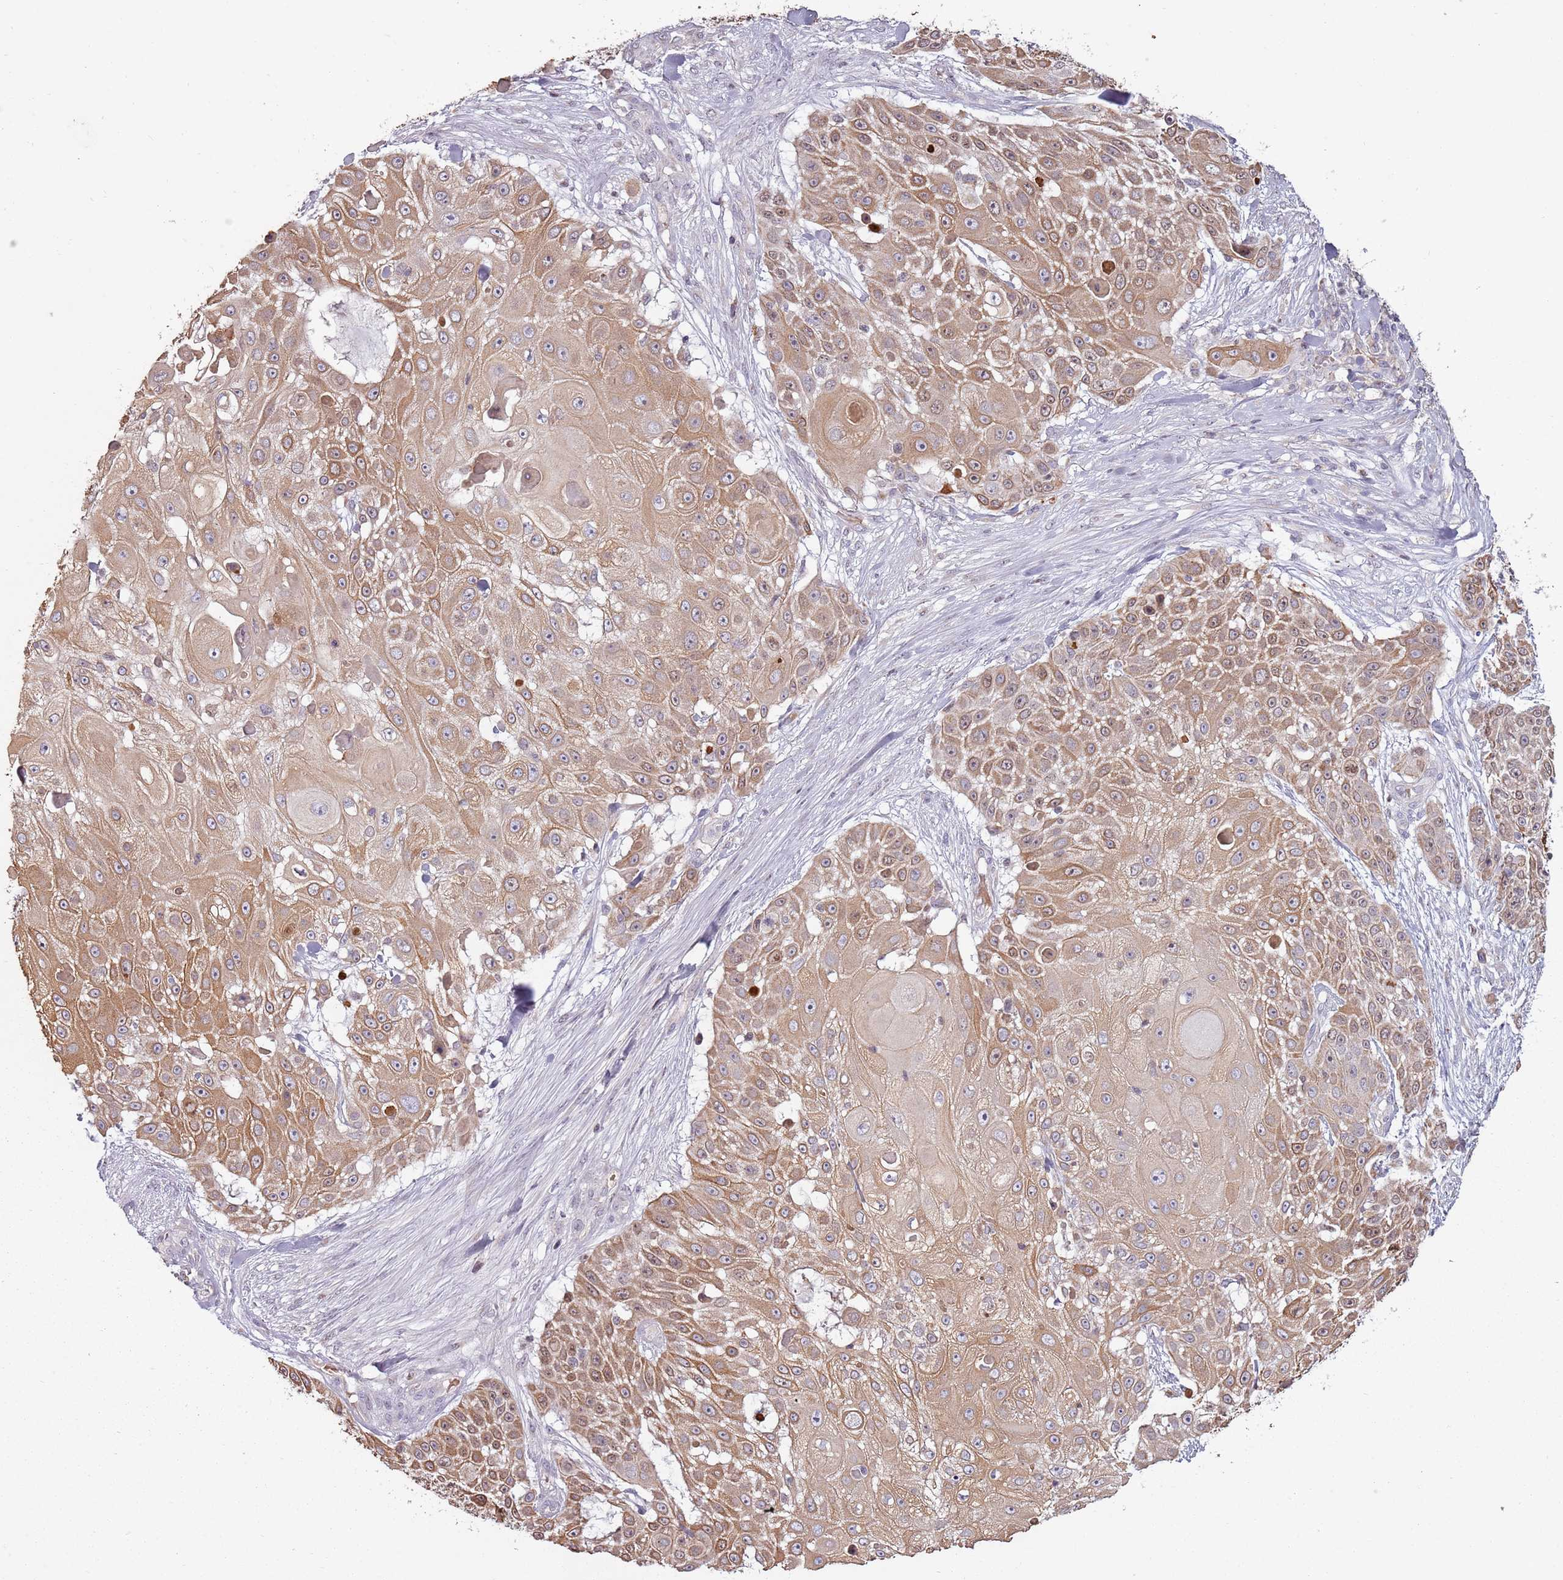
{"staining": {"intensity": "moderate", "quantity": ">75%", "location": "cytoplasmic/membranous"}, "tissue": "skin cancer", "cell_type": "Tumor cells", "image_type": "cancer", "snomed": [{"axis": "morphology", "description": "Squamous cell carcinoma, NOS"}, {"axis": "topography", "description": "Skin"}], "caption": "The immunohistochemical stain labels moderate cytoplasmic/membranous positivity in tumor cells of skin cancer tissue. The staining was performed using DAB to visualize the protein expression in brown, while the nuclei were stained in blue with hematoxylin (Magnification: 20x).", "gene": "SYS1", "patient": {"sex": "female", "age": 86}}